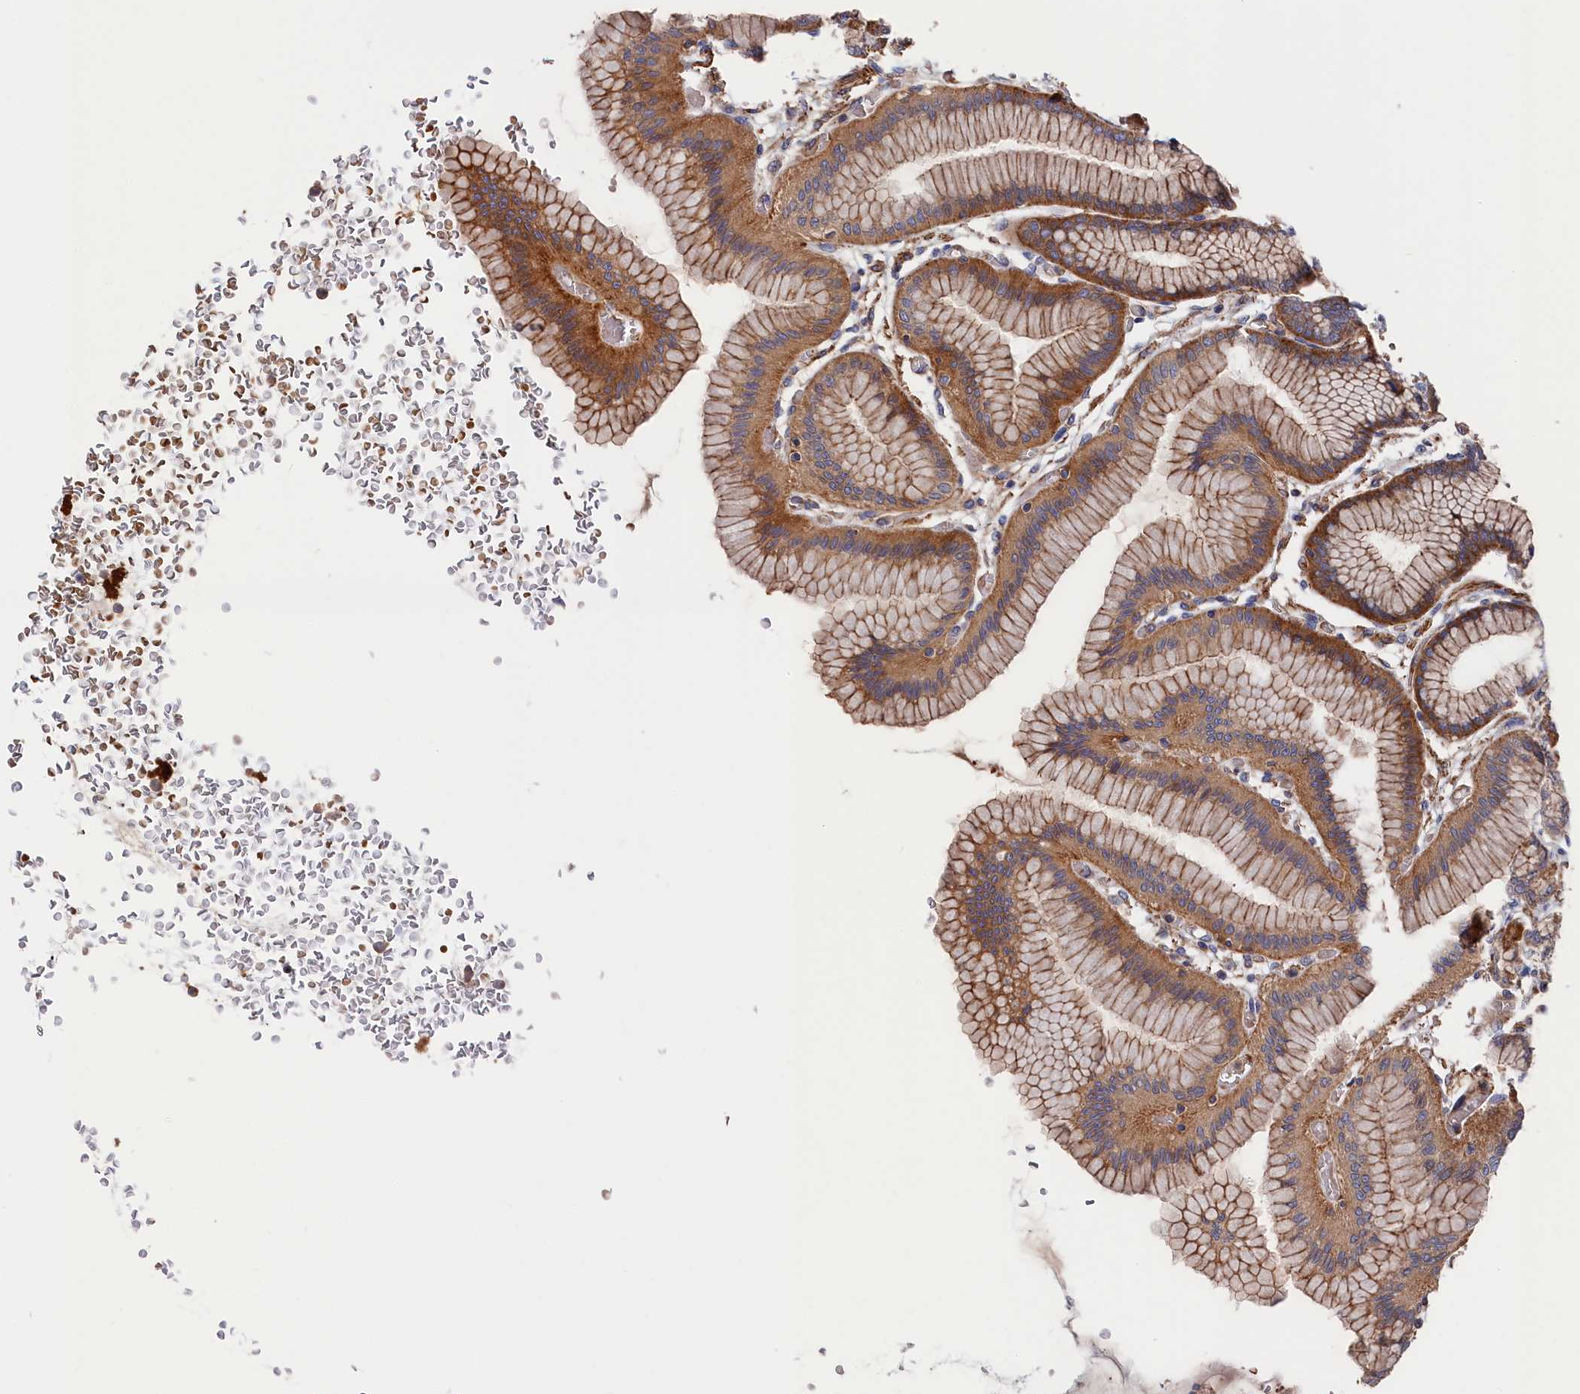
{"staining": {"intensity": "strong", "quantity": ">75%", "location": "cytoplasmic/membranous"}, "tissue": "stomach", "cell_type": "Glandular cells", "image_type": "normal", "snomed": [{"axis": "morphology", "description": "Normal tissue, NOS"}, {"axis": "morphology", "description": "Adenocarcinoma, NOS"}, {"axis": "morphology", "description": "Adenocarcinoma, High grade"}, {"axis": "topography", "description": "Stomach, upper"}, {"axis": "topography", "description": "Stomach"}], "caption": "High-power microscopy captured an immunohistochemistry photomicrograph of unremarkable stomach, revealing strong cytoplasmic/membranous expression in approximately >75% of glandular cells. The staining was performed using DAB (3,3'-diaminobenzidine), with brown indicating positive protein expression. Nuclei are stained blue with hematoxylin.", "gene": "LDHD", "patient": {"sex": "female", "age": 65}}